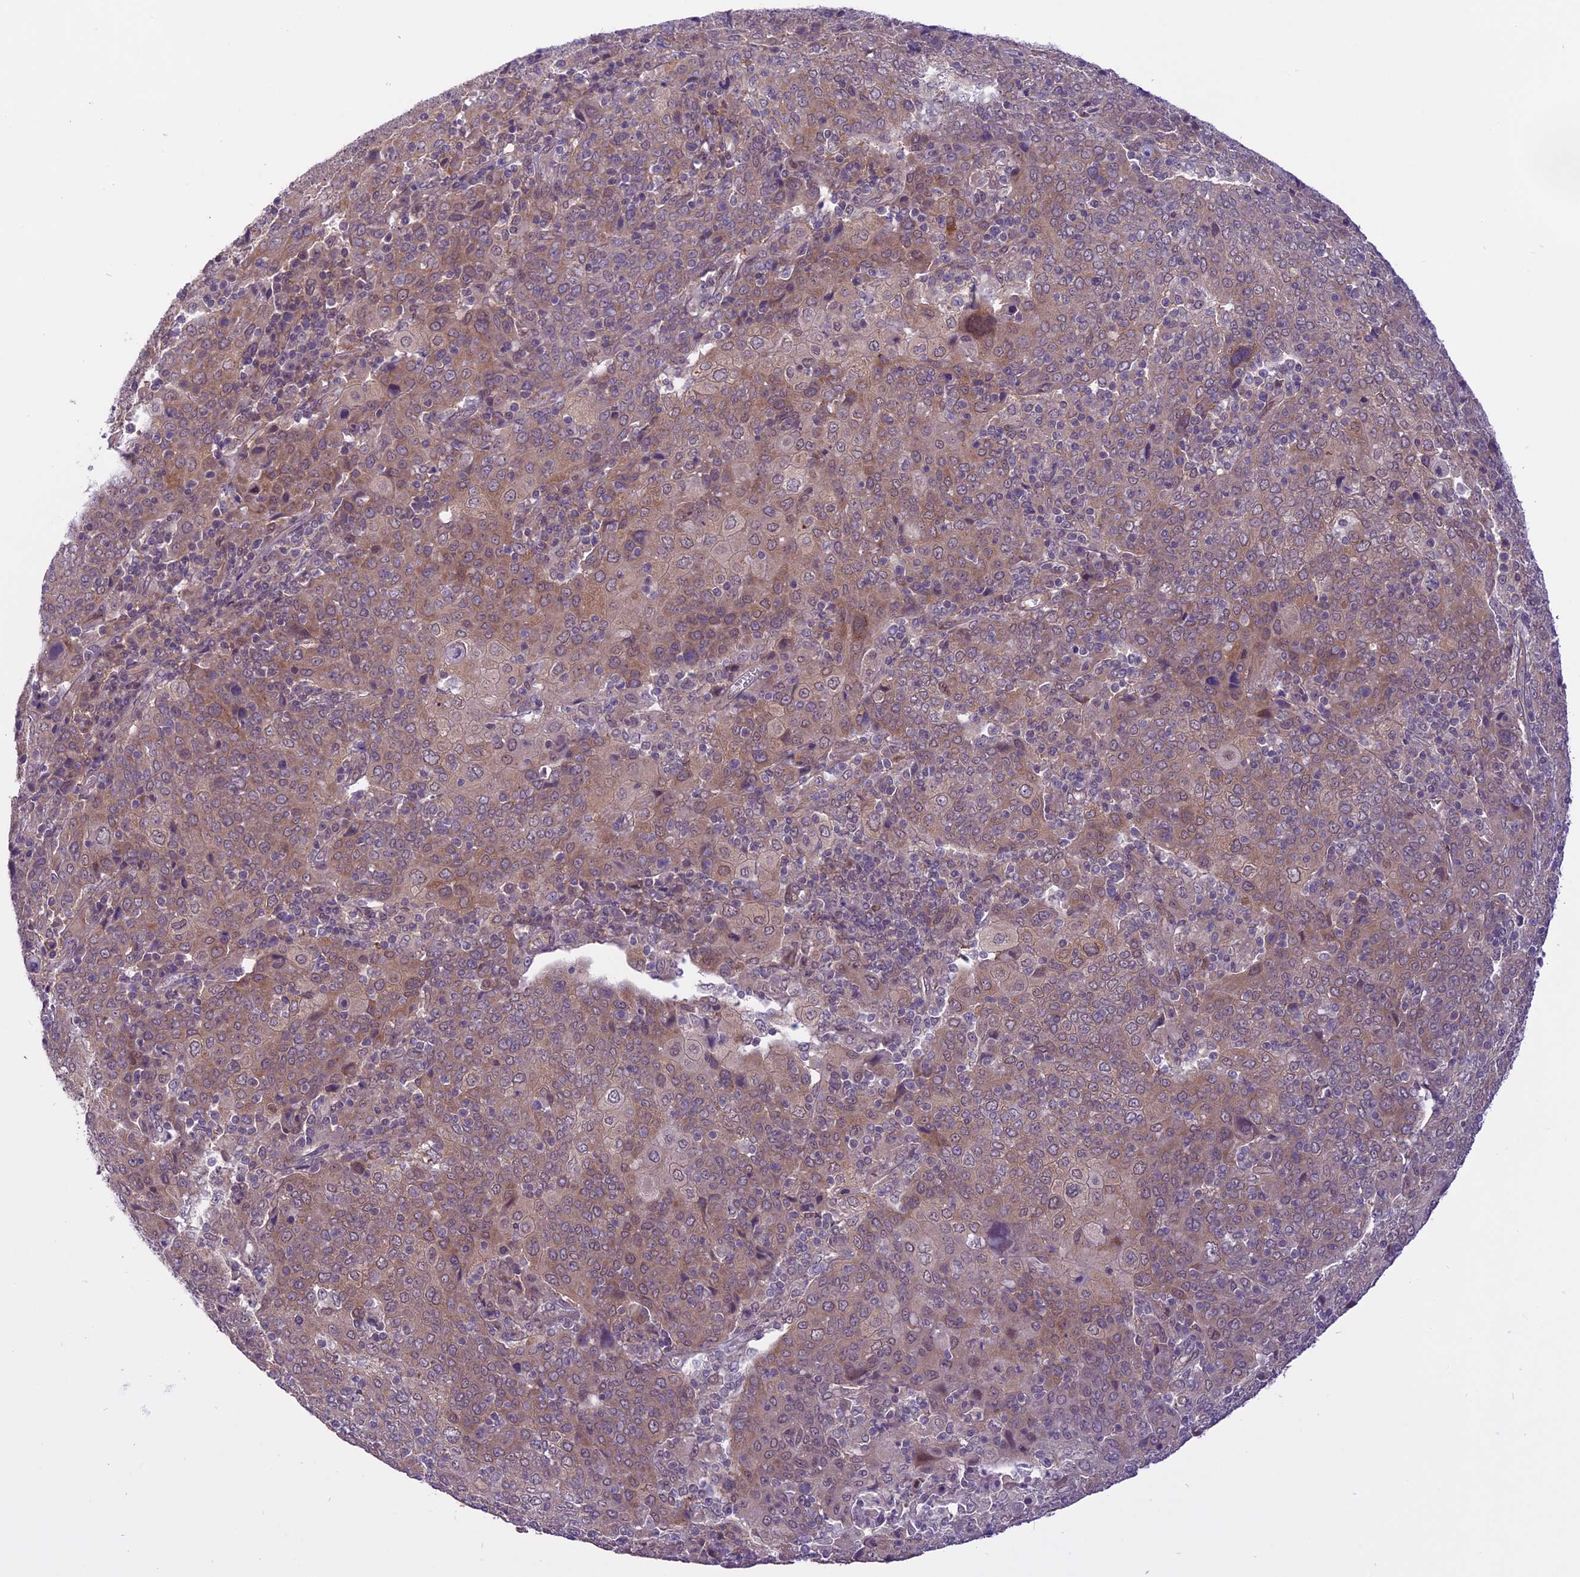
{"staining": {"intensity": "weak", "quantity": "25%-75%", "location": "cytoplasmic/membranous"}, "tissue": "cervical cancer", "cell_type": "Tumor cells", "image_type": "cancer", "snomed": [{"axis": "morphology", "description": "Squamous cell carcinoma, NOS"}, {"axis": "topography", "description": "Cervix"}], "caption": "Protein staining of cervical cancer (squamous cell carcinoma) tissue exhibits weak cytoplasmic/membranous positivity in about 25%-75% of tumor cells. Using DAB (brown) and hematoxylin (blue) stains, captured at high magnification using brightfield microscopy.", "gene": "SPRED1", "patient": {"sex": "female", "age": 67}}